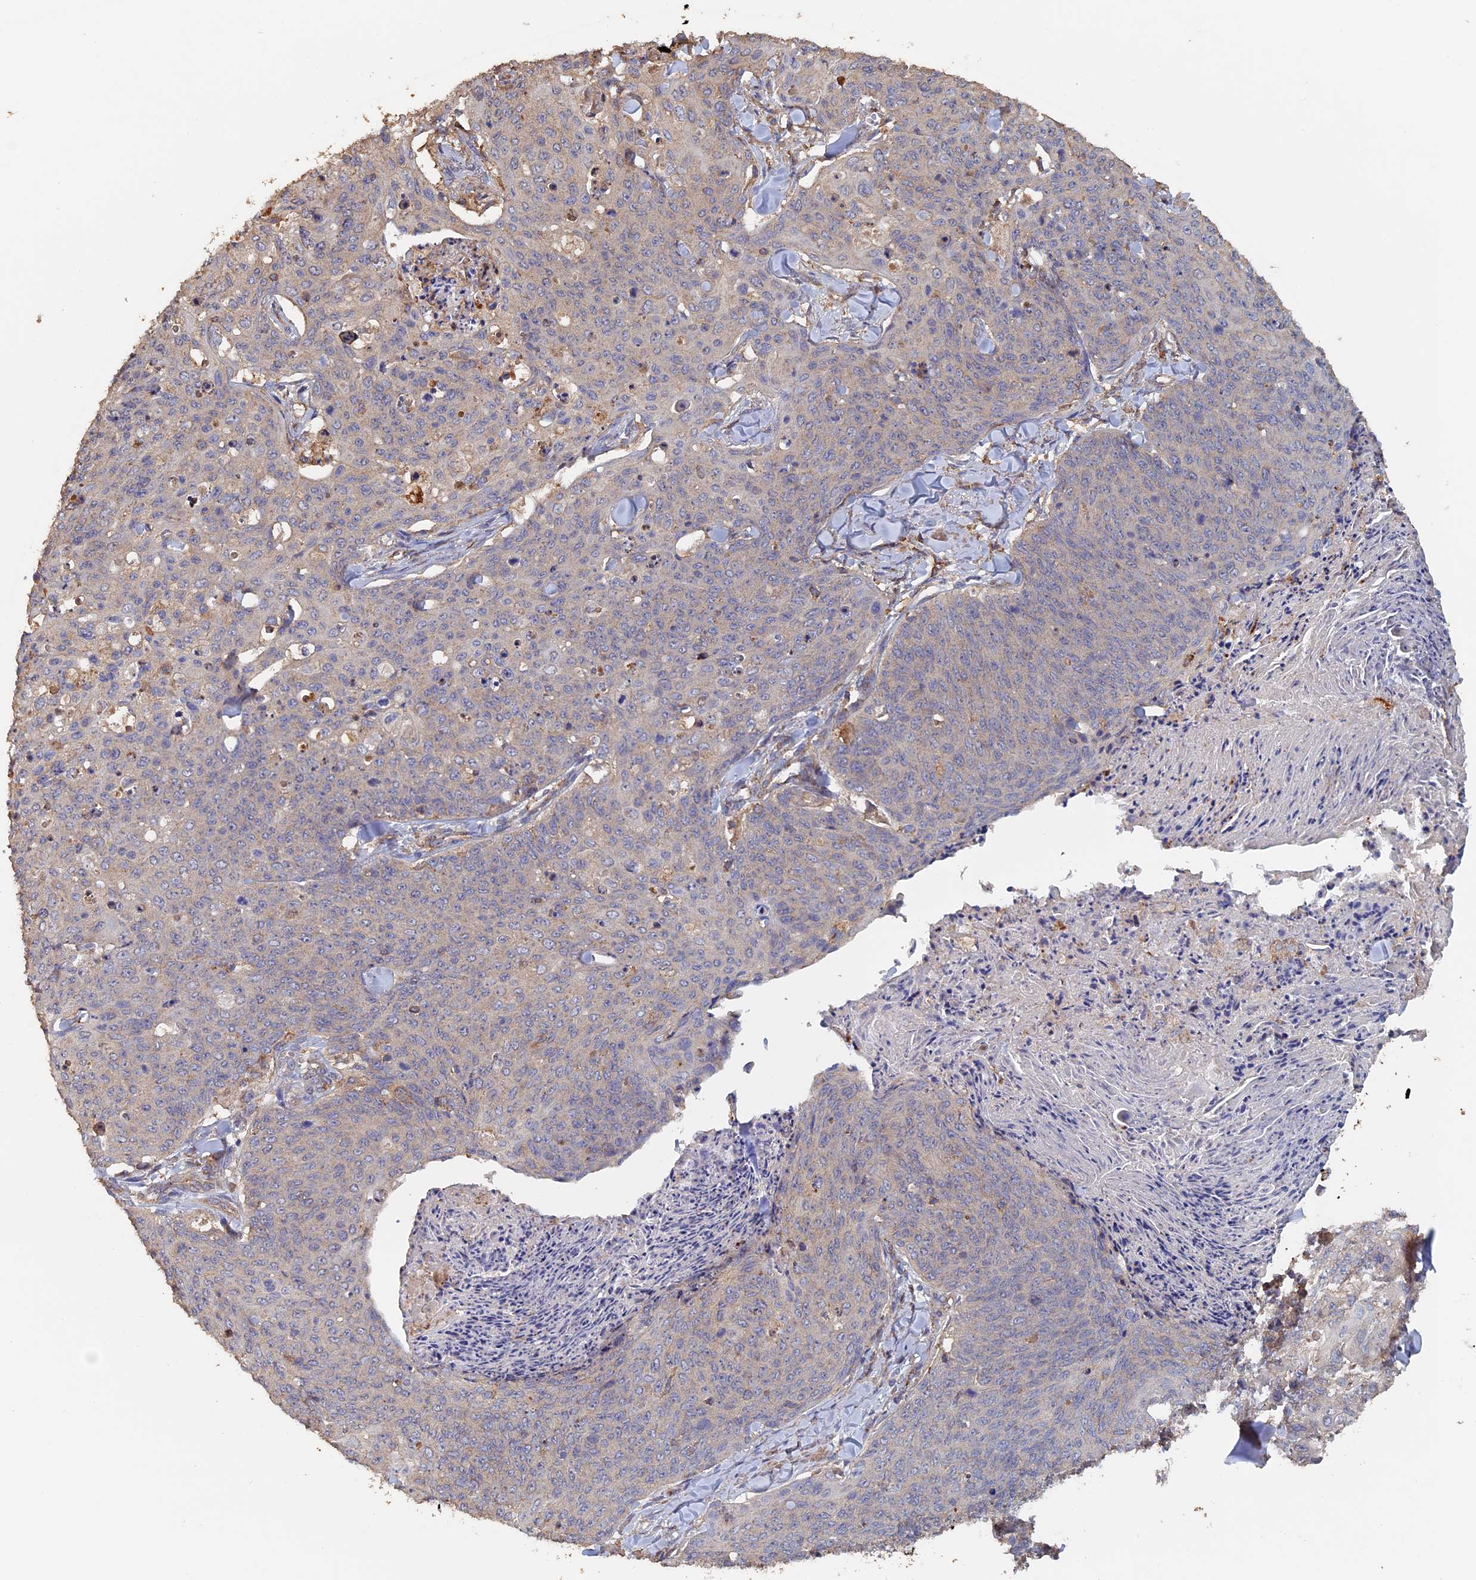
{"staining": {"intensity": "negative", "quantity": "none", "location": "none"}, "tissue": "skin cancer", "cell_type": "Tumor cells", "image_type": "cancer", "snomed": [{"axis": "morphology", "description": "Squamous cell carcinoma, NOS"}, {"axis": "topography", "description": "Skin"}, {"axis": "topography", "description": "Vulva"}], "caption": "DAB (3,3'-diaminobenzidine) immunohistochemical staining of skin cancer reveals no significant expression in tumor cells.", "gene": "PIGQ", "patient": {"sex": "female", "age": 85}}